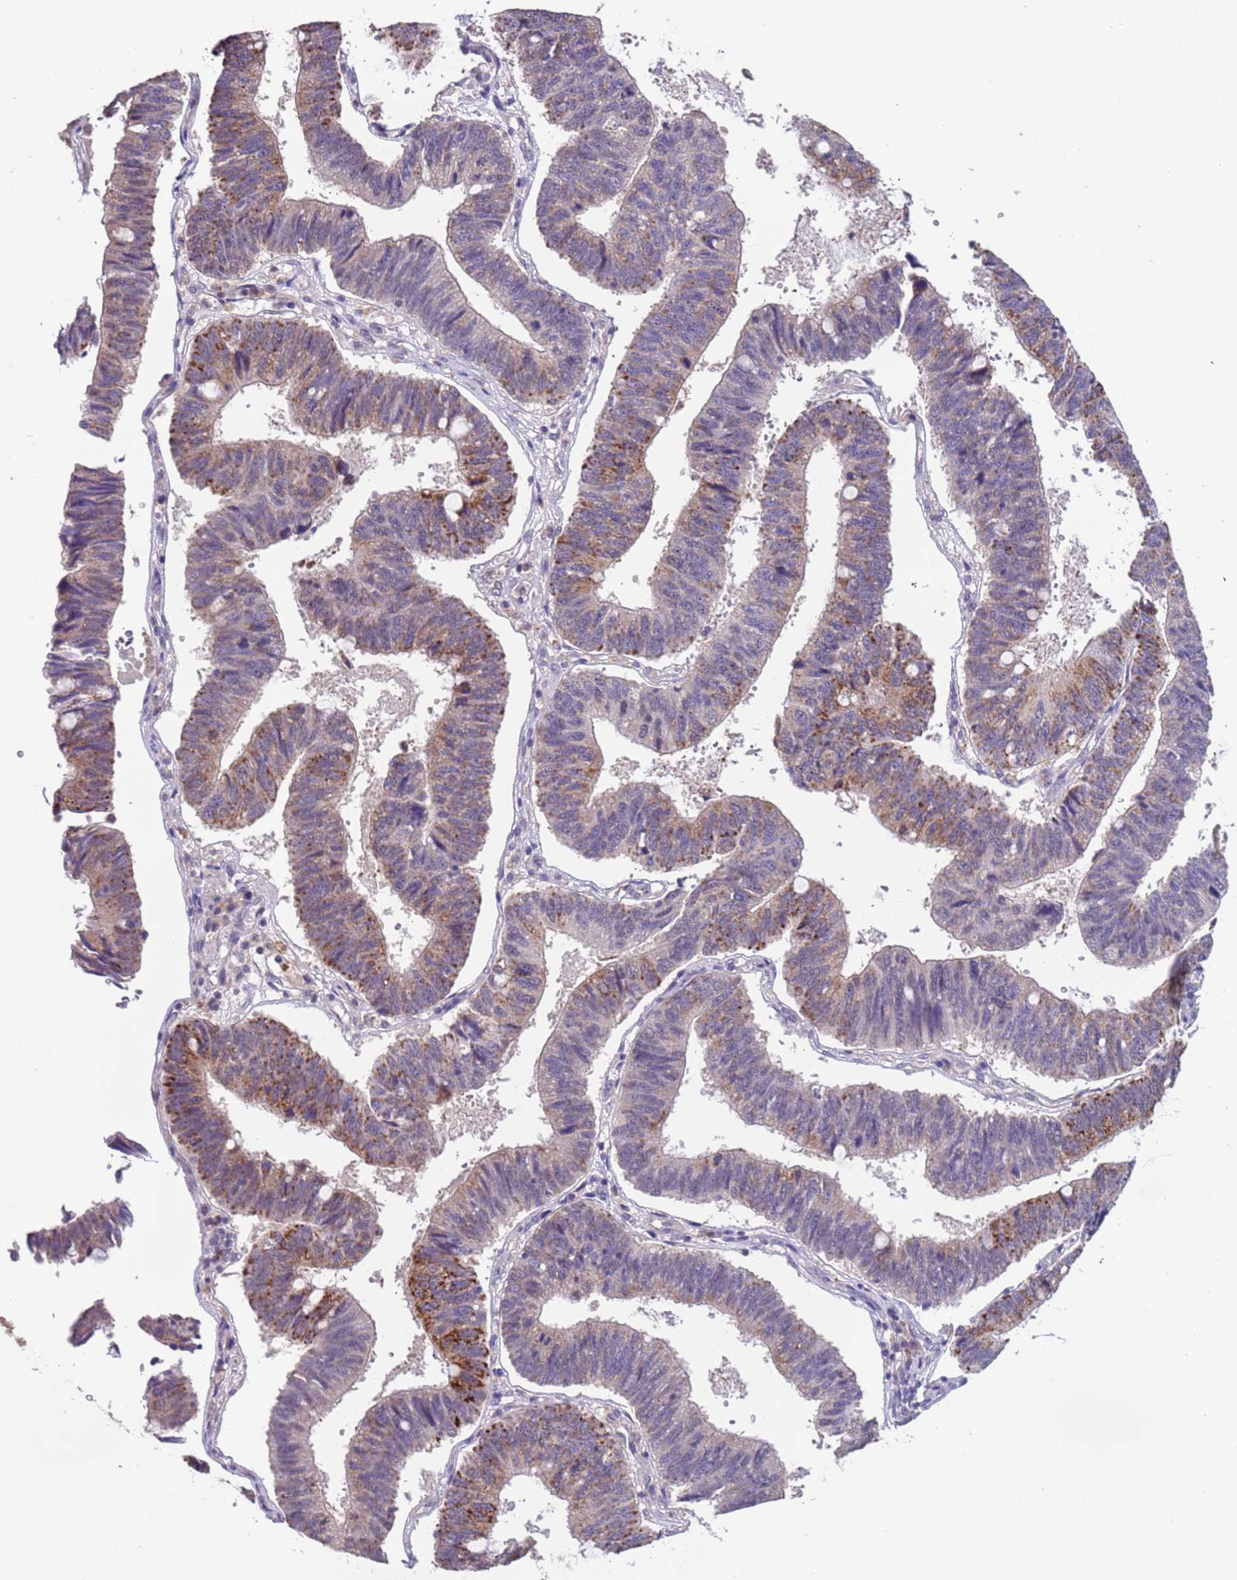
{"staining": {"intensity": "moderate", "quantity": "25%-75%", "location": "cytoplasmic/membranous"}, "tissue": "stomach cancer", "cell_type": "Tumor cells", "image_type": "cancer", "snomed": [{"axis": "morphology", "description": "Adenocarcinoma, NOS"}, {"axis": "topography", "description": "Stomach"}], "caption": "Adenocarcinoma (stomach) was stained to show a protein in brown. There is medium levels of moderate cytoplasmic/membranous staining in approximately 25%-75% of tumor cells.", "gene": "ZNF248", "patient": {"sex": "male", "age": 59}}